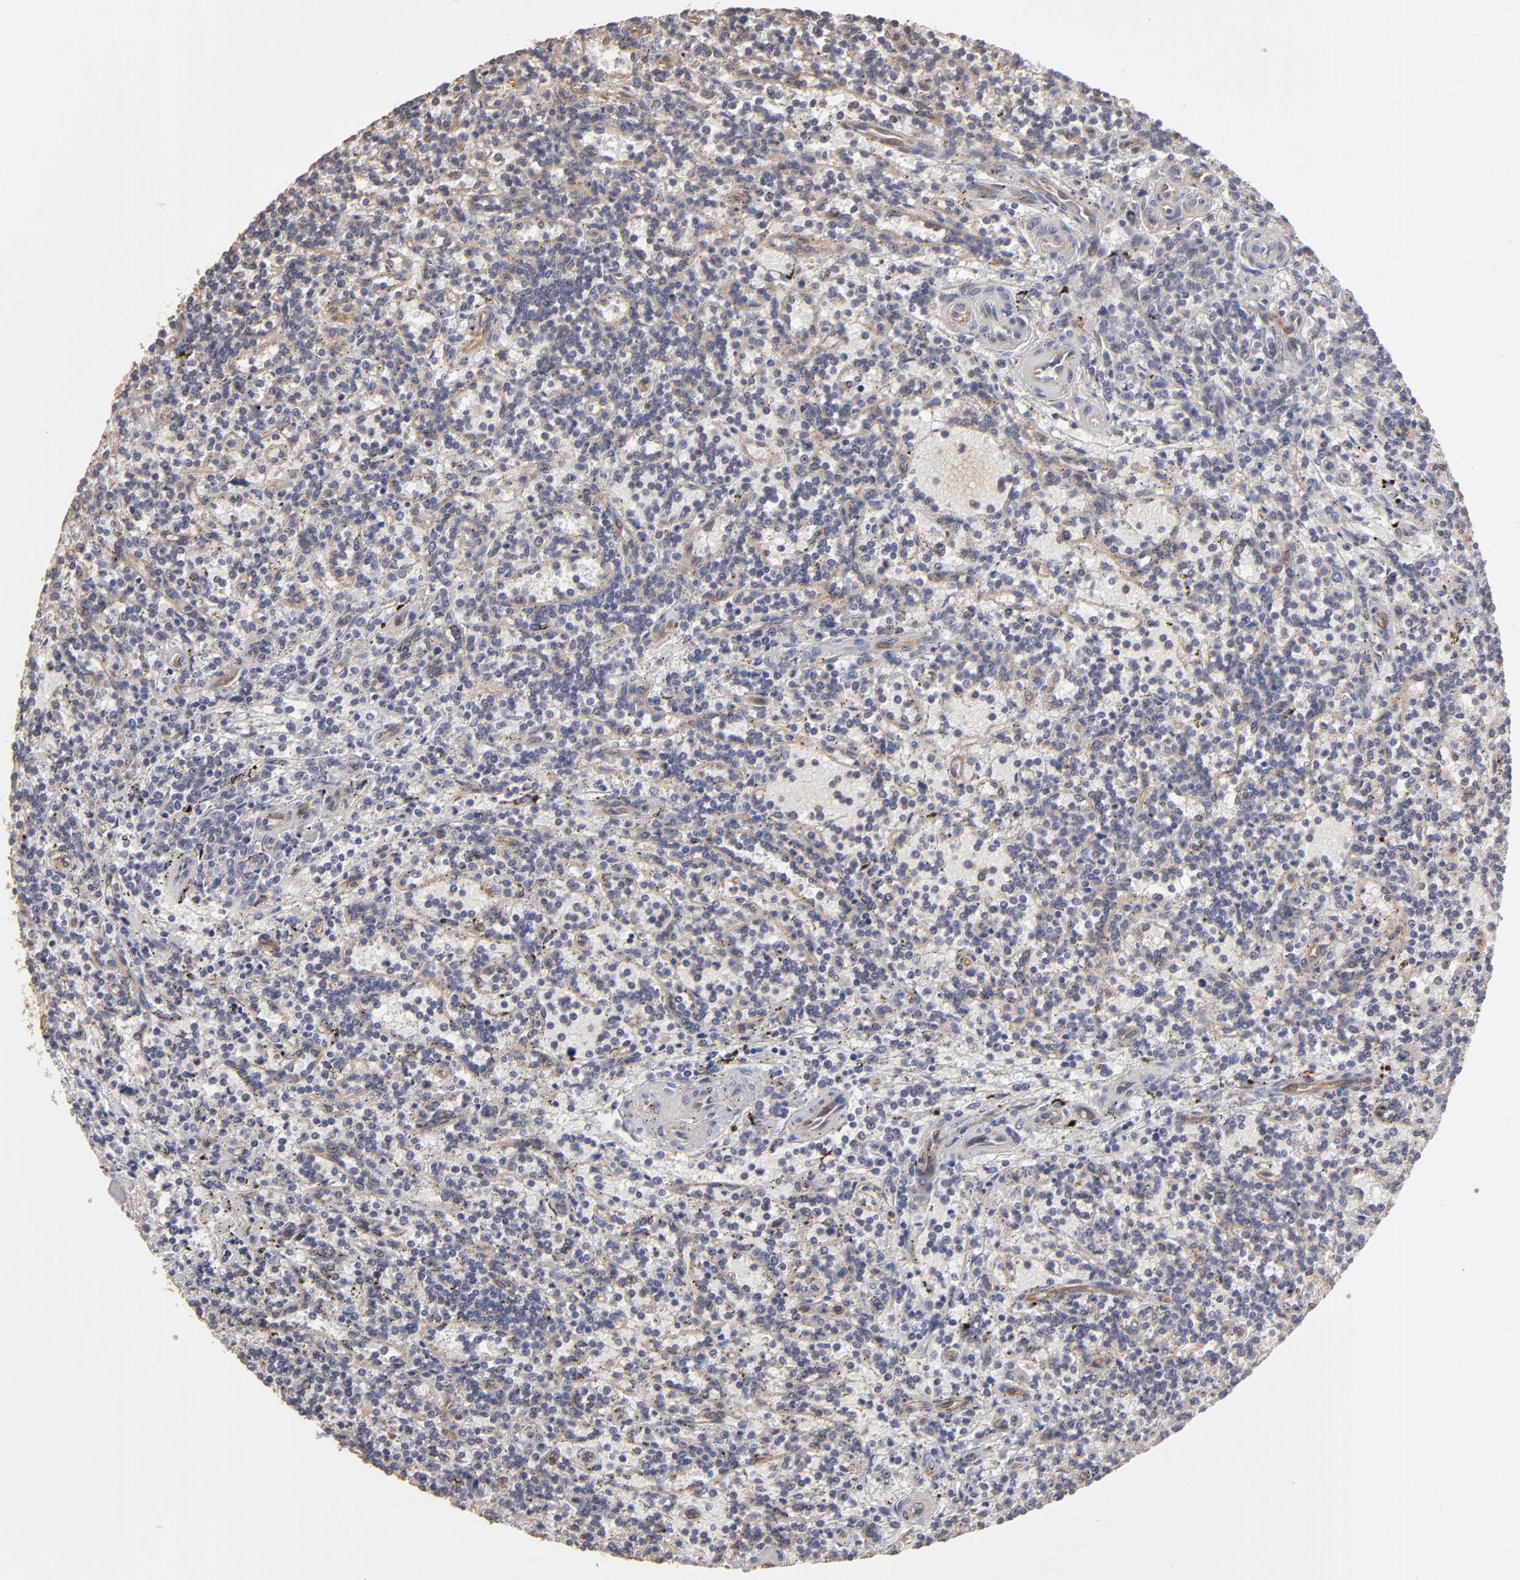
{"staining": {"intensity": "negative", "quantity": "none", "location": "none"}, "tissue": "lymphoma", "cell_type": "Tumor cells", "image_type": "cancer", "snomed": [{"axis": "morphology", "description": "Malignant lymphoma, non-Hodgkin's type, Low grade"}, {"axis": "topography", "description": "Spleen"}], "caption": "Immunohistochemical staining of human low-grade malignant lymphoma, non-Hodgkin's type displays no significant positivity in tumor cells.", "gene": "DMD", "patient": {"sex": "male", "age": 73}}